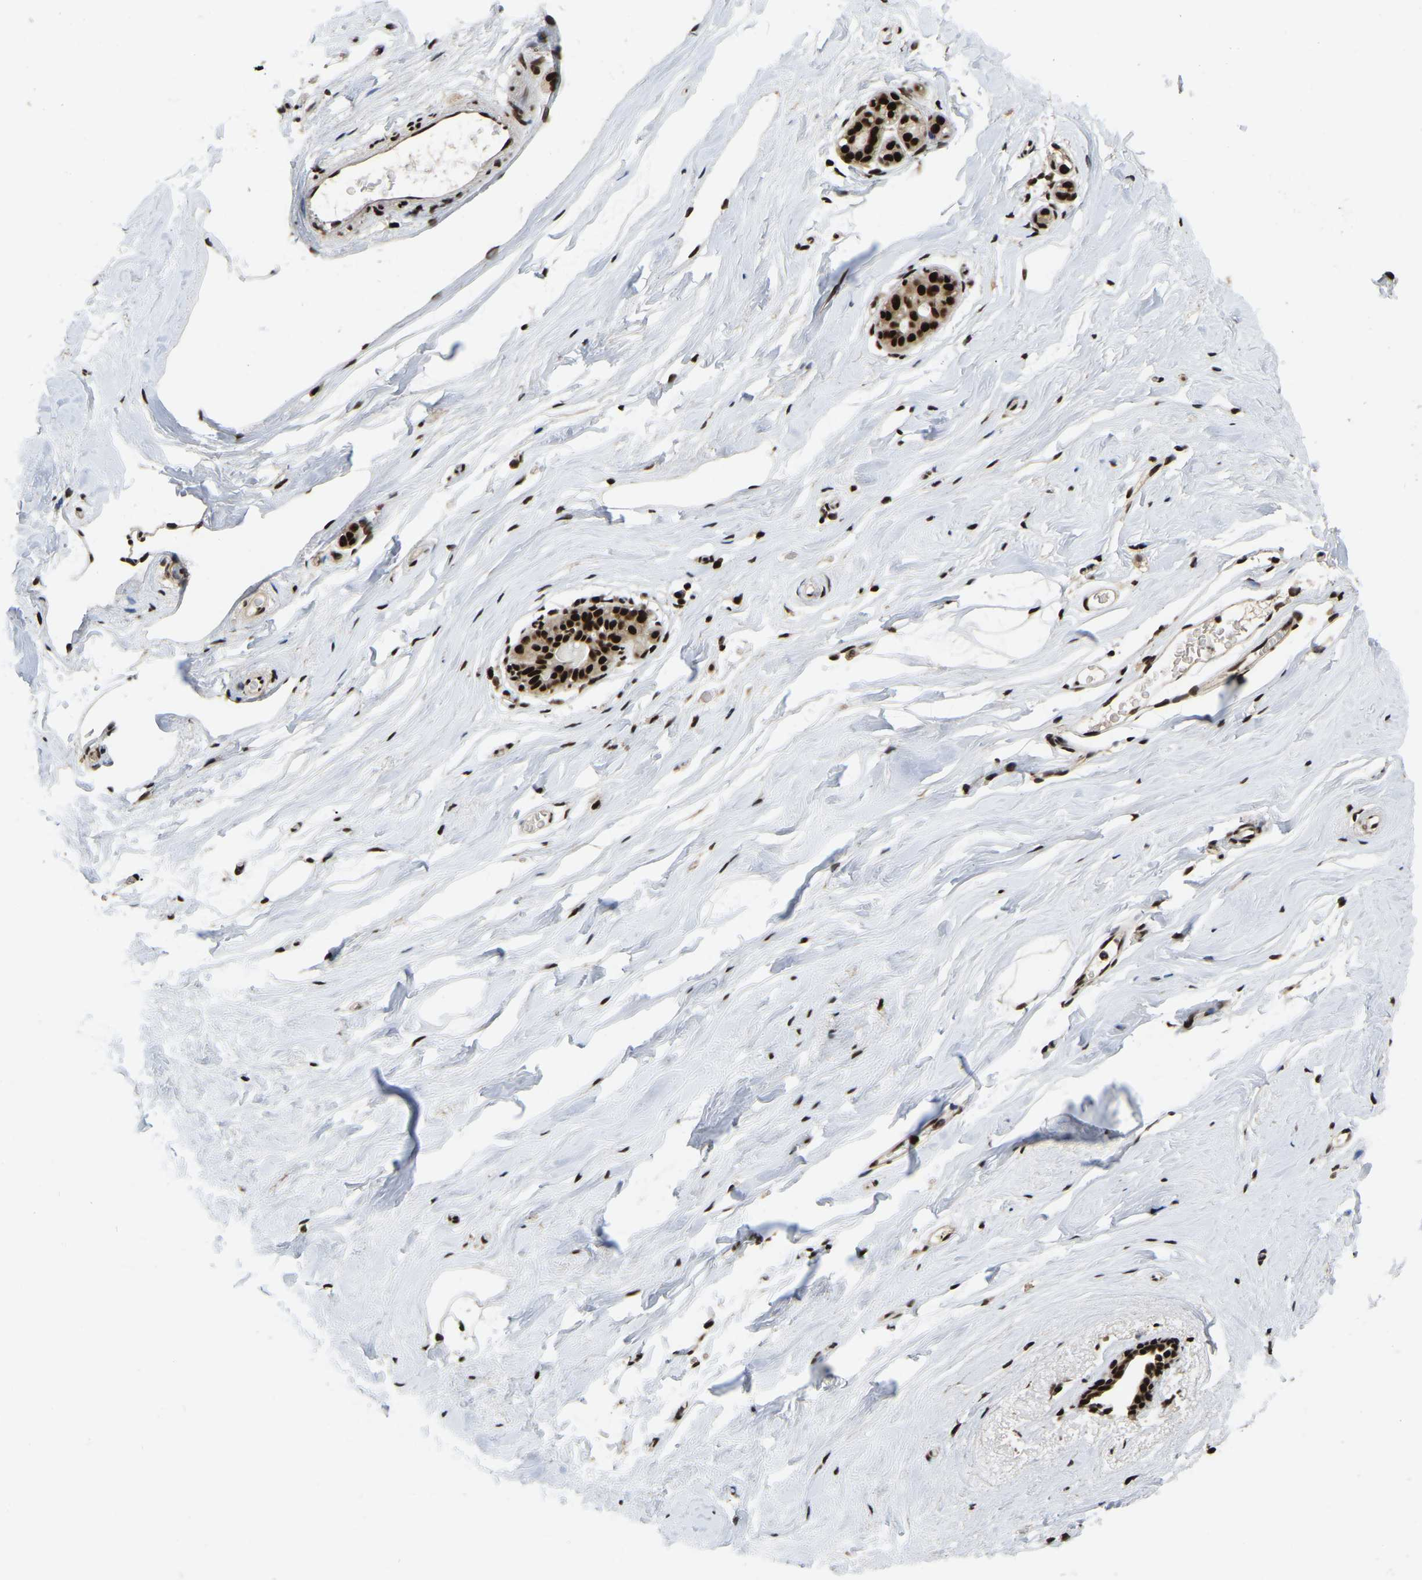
{"staining": {"intensity": "strong", "quantity": ">75%", "location": "nuclear"}, "tissue": "breast", "cell_type": "Adipocytes", "image_type": "normal", "snomed": [{"axis": "morphology", "description": "Normal tissue, NOS"}, {"axis": "topography", "description": "Breast"}], "caption": "Immunohistochemistry (IHC) (DAB (3,3'-diaminobenzidine)) staining of unremarkable human breast shows strong nuclear protein staining in about >75% of adipocytes.", "gene": "TBL1XR1", "patient": {"sex": "female", "age": 62}}